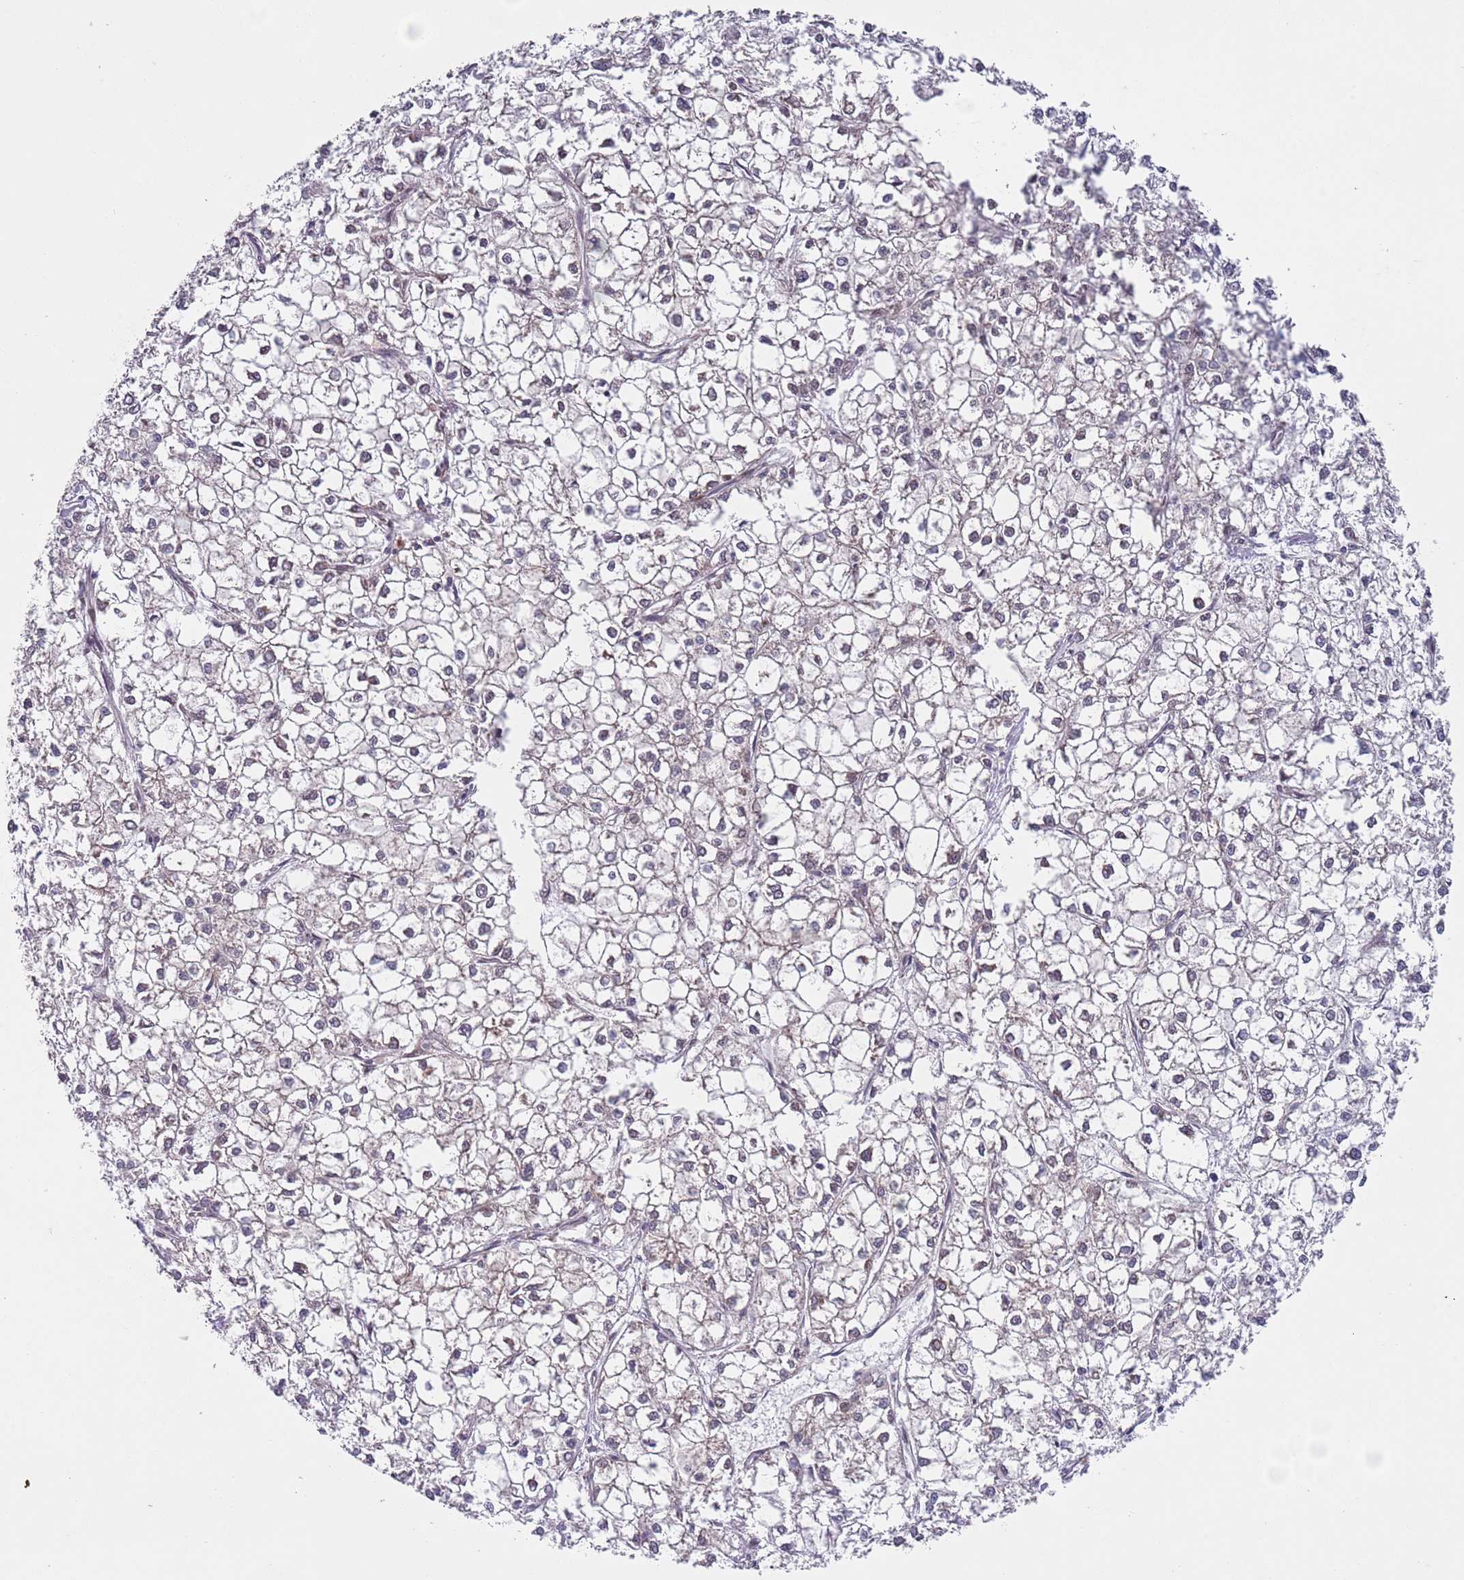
{"staining": {"intensity": "negative", "quantity": "none", "location": "none"}, "tissue": "liver cancer", "cell_type": "Tumor cells", "image_type": "cancer", "snomed": [{"axis": "morphology", "description": "Carcinoma, Hepatocellular, NOS"}, {"axis": "topography", "description": "Liver"}], "caption": "Image shows no protein positivity in tumor cells of hepatocellular carcinoma (liver) tissue.", "gene": "SLC25A32", "patient": {"sex": "female", "age": 43}}